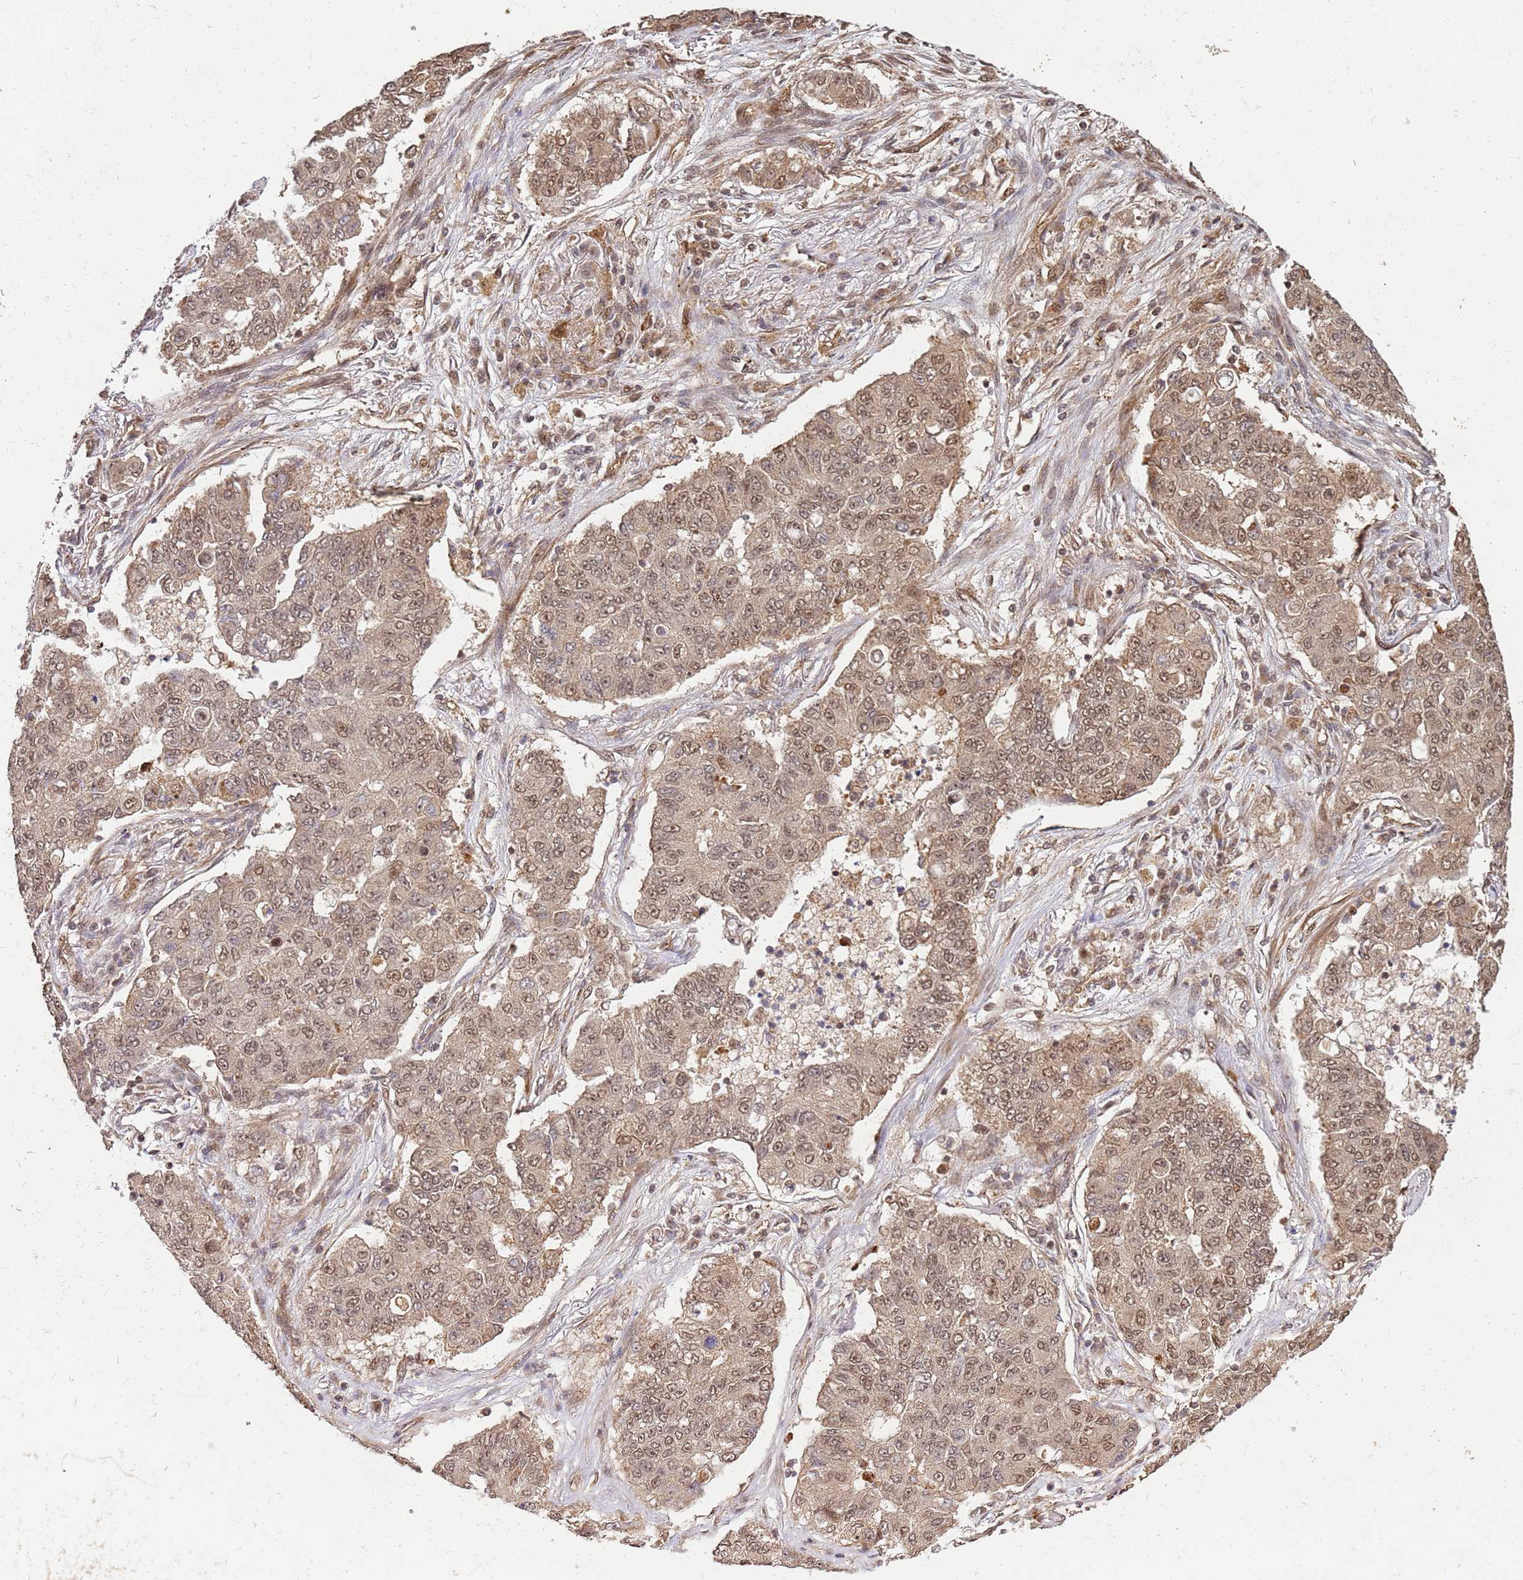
{"staining": {"intensity": "moderate", "quantity": ">75%", "location": "cytoplasmic/membranous,nuclear"}, "tissue": "lung cancer", "cell_type": "Tumor cells", "image_type": "cancer", "snomed": [{"axis": "morphology", "description": "Squamous cell carcinoma, NOS"}, {"axis": "topography", "description": "Lung"}], "caption": "Lung squamous cell carcinoma tissue demonstrates moderate cytoplasmic/membranous and nuclear expression in about >75% of tumor cells, visualized by immunohistochemistry. (IHC, brightfield microscopy, high magnification).", "gene": "ST18", "patient": {"sex": "male", "age": 74}}